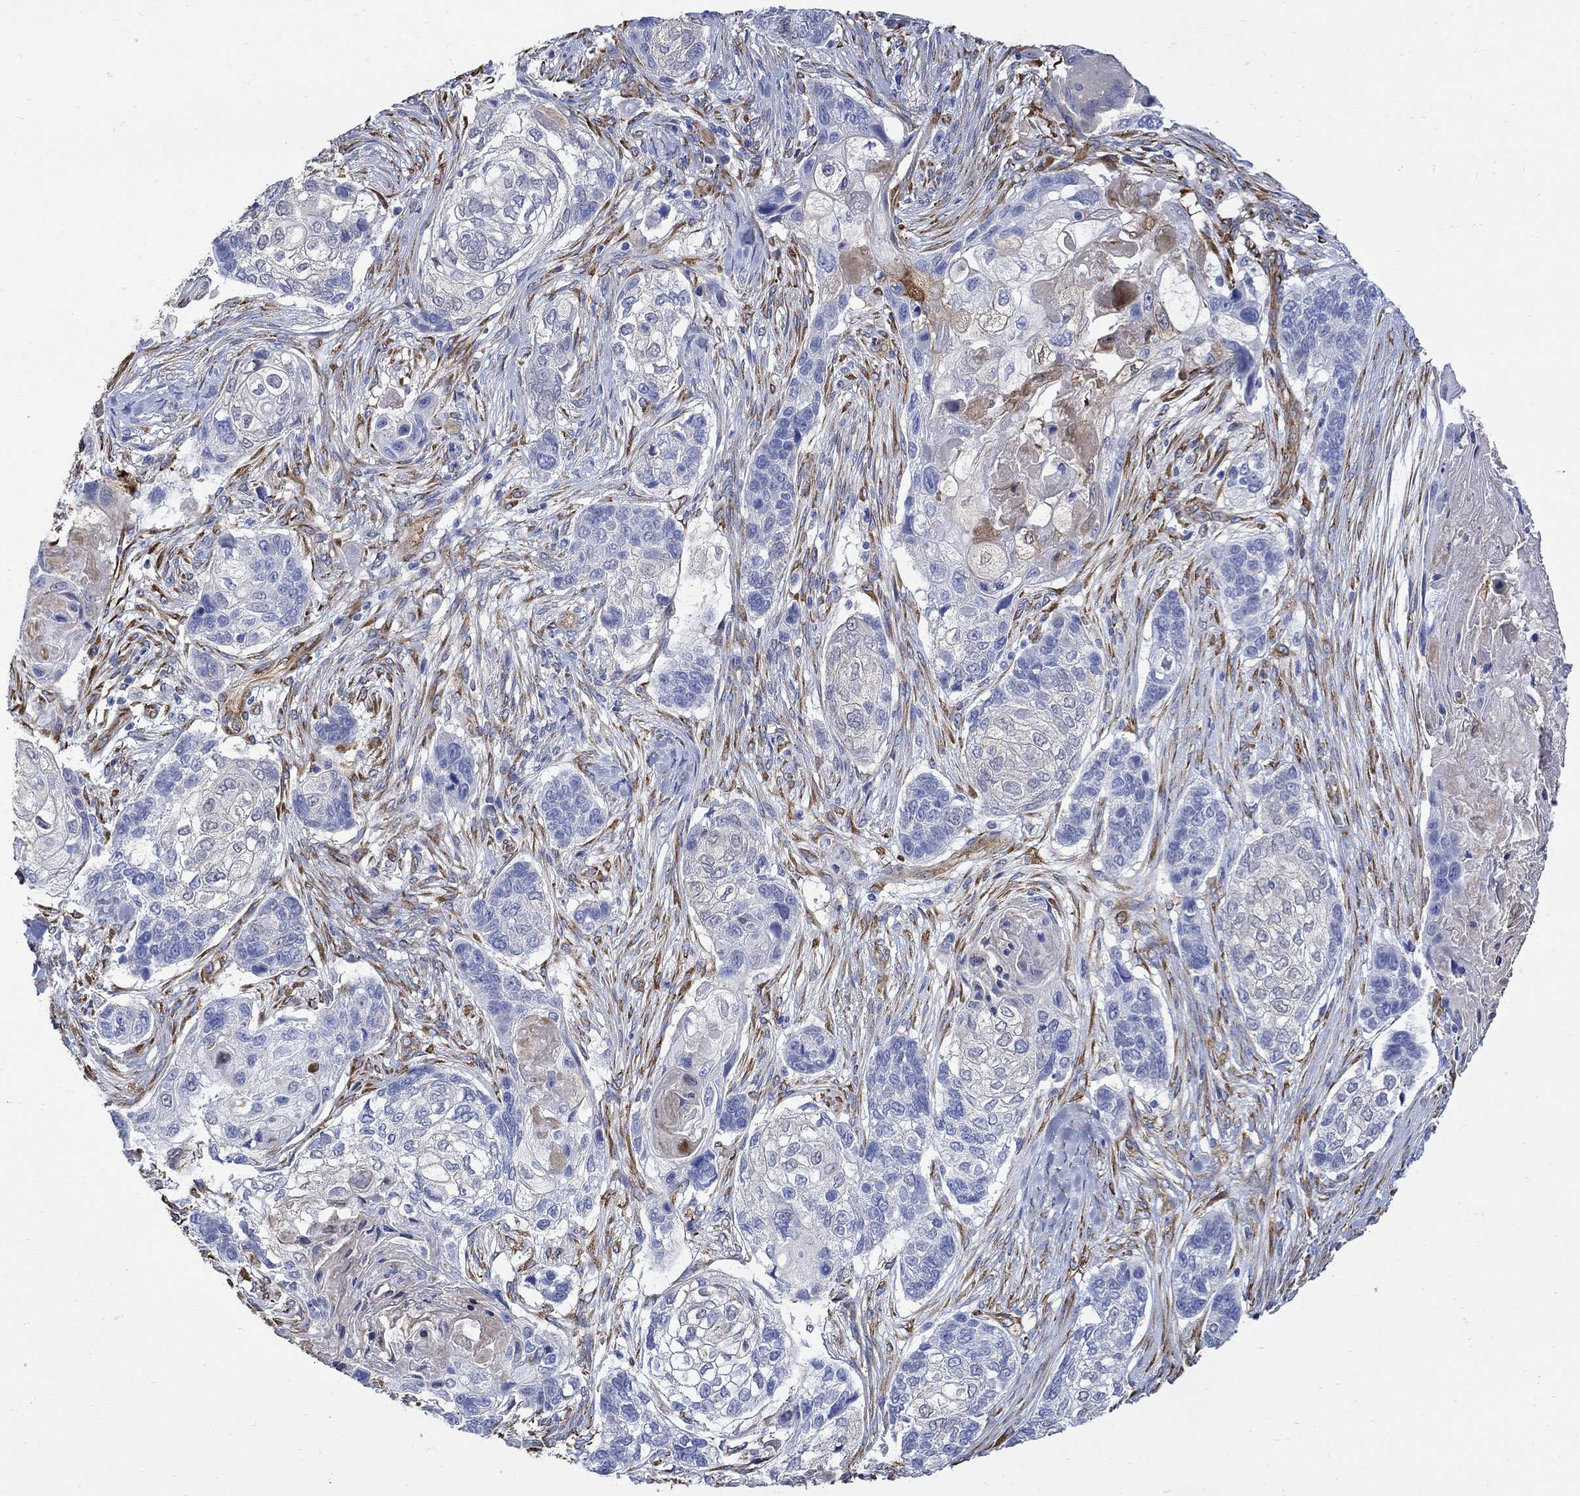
{"staining": {"intensity": "moderate", "quantity": "<25%", "location": "cytoplasmic/membranous"}, "tissue": "lung cancer", "cell_type": "Tumor cells", "image_type": "cancer", "snomed": [{"axis": "morphology", "description": "Normal tissue, NOS"}, {"axis": "morphology", "description": "Squamous cell carcinoma, NOS"}, {"axis": "topography", "description": "Bronchus"}, {"axis": "topography", "description": "Lung"}], "caption": "A low amount of moderate cytoplasmic/membranous positivity is seen in approximately <25% of tumor cells in lung cancer (squamous cell carcinoma) tissue.", "gene": "TGM2", "patient": {"sex": "male", "age": 69}}